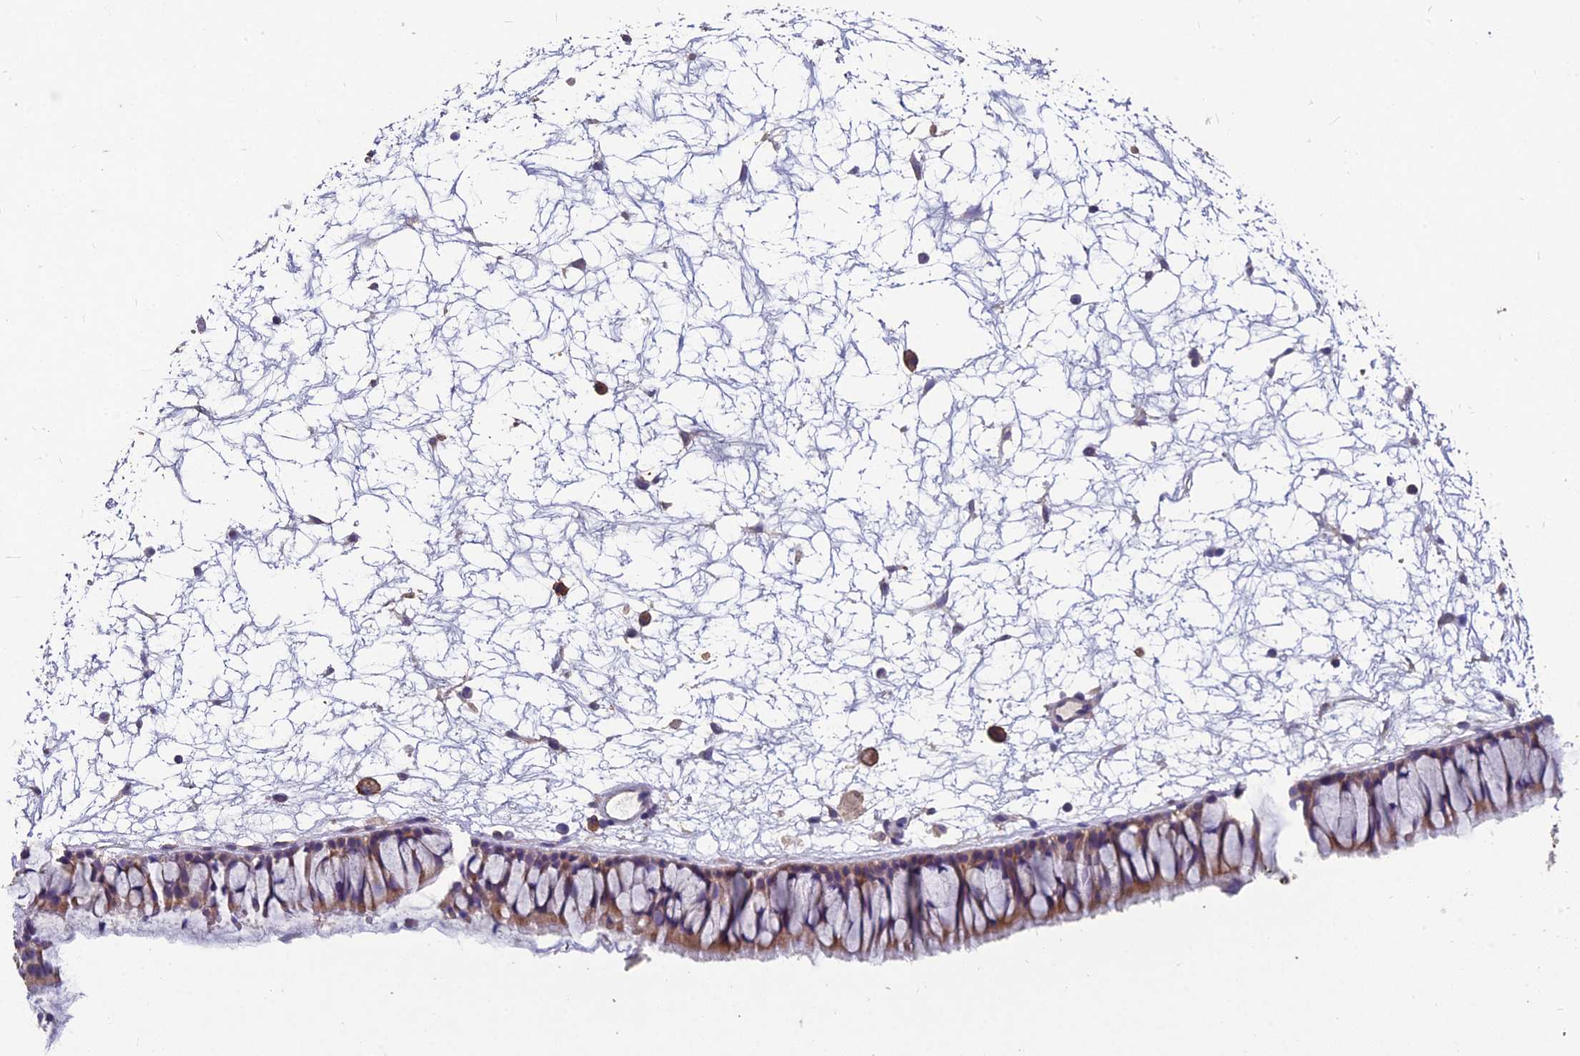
{"staining": {"intensity": "moderate", "quantity": "25%-75%", "location": "cytoplasmic/membranous"}, "tissue": "nasopharynx", "cell_type": "Respiratory epithelial cells", "image_type": "normal", "snomed": [{"axis": "morphology", "description": "Normal tissue, NOS"}, {"axis": "topography", "description": "Nasopharynx"}], "caption": "Immunohistochemistry (IHC) photomicrograph of normal nasopharynx stained for a protein (brown), which displays medium levels of moderate cytoplasmic/membranous staining in approximately 25%-75% of respiratory epithelial cells.", "gene": "CEACAM16", "patient": {"sex": "male", "age": 64}}